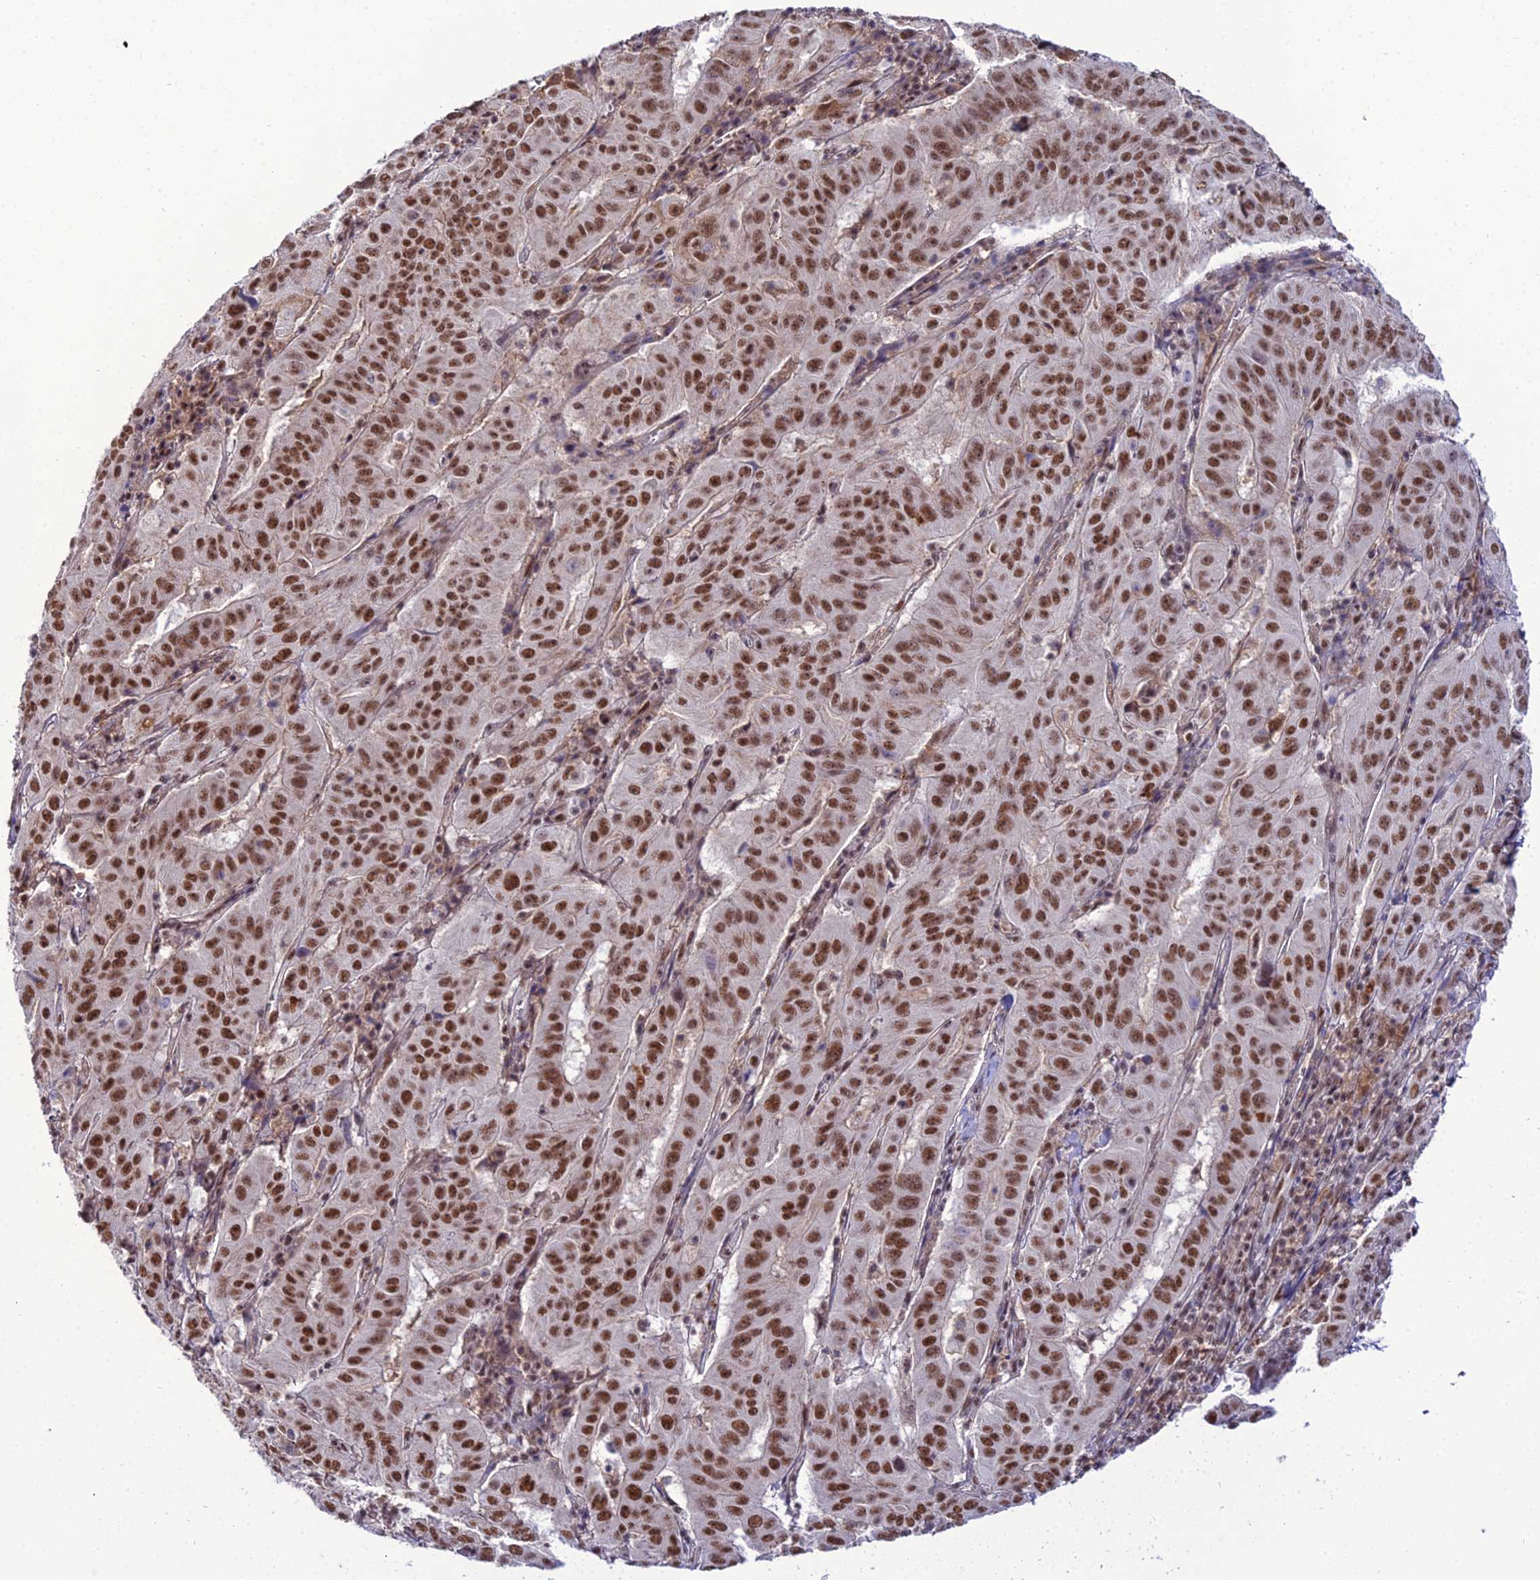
{"staining": {"intensity": "strong", "quantity": ">75%", "location": "nuclear"}, "tissue": "pancreatic cancer", "cell_type": "Tumor cells", "image_type": "cancer", "snomed": [{"axis": "morphology", "description": "Adenocarcinoma, NOS"}, {"axis": "topography", "description": "Pancreas"}], "caption": "An IHC photomicrograph of tumor tissue is shown. Protein staining in brown shows strong nuclear positivity in adenocarcinoma (pancreatic) within tumor cells. The protein is shown in brown color, while the nuclei are stained blue.", "gene": "RBM12", "patient": {"sex": "male", "age": 63}}